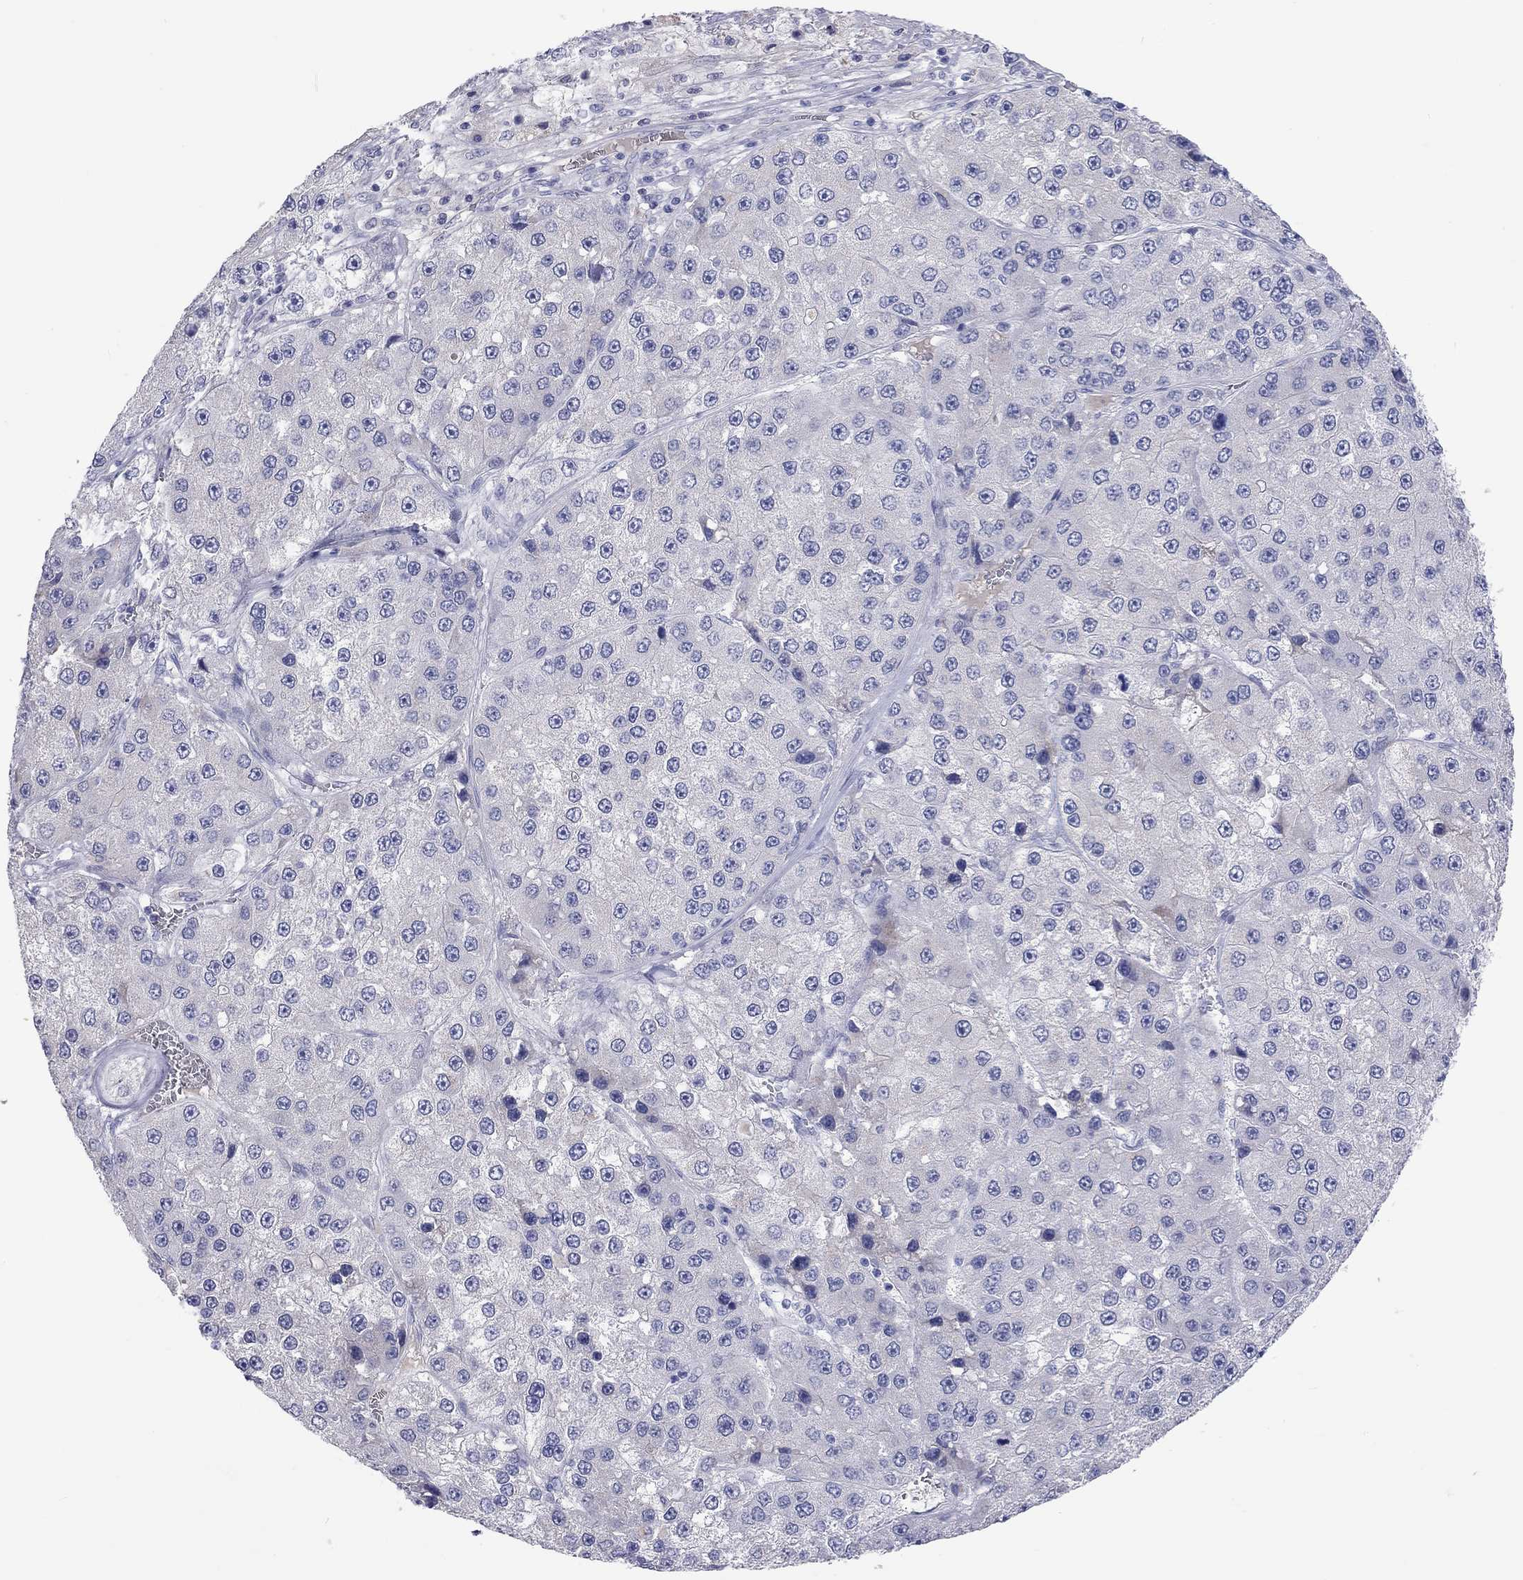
{"staining": {"intensity": "negative", "quantity": "none", "location": "none"}, "tissue": "liver cancer", "cell_type": "Tumor cells", "image_type": "cancer", "snomed": [{"axis": "morphology", "description": "Carcinoma, Hepatocellular, NOS"}, {"axis": "topography", "description": "Liver"}], "caption": "This micrograph is of liver cancer stained with immunohistochemistry (IHC) to label a protein in brown with the nuclei are counter-stained blue. There is no expression in tumor cells.", "gene": "ST7L", "patient": {"sex": "female", "age": 73}}